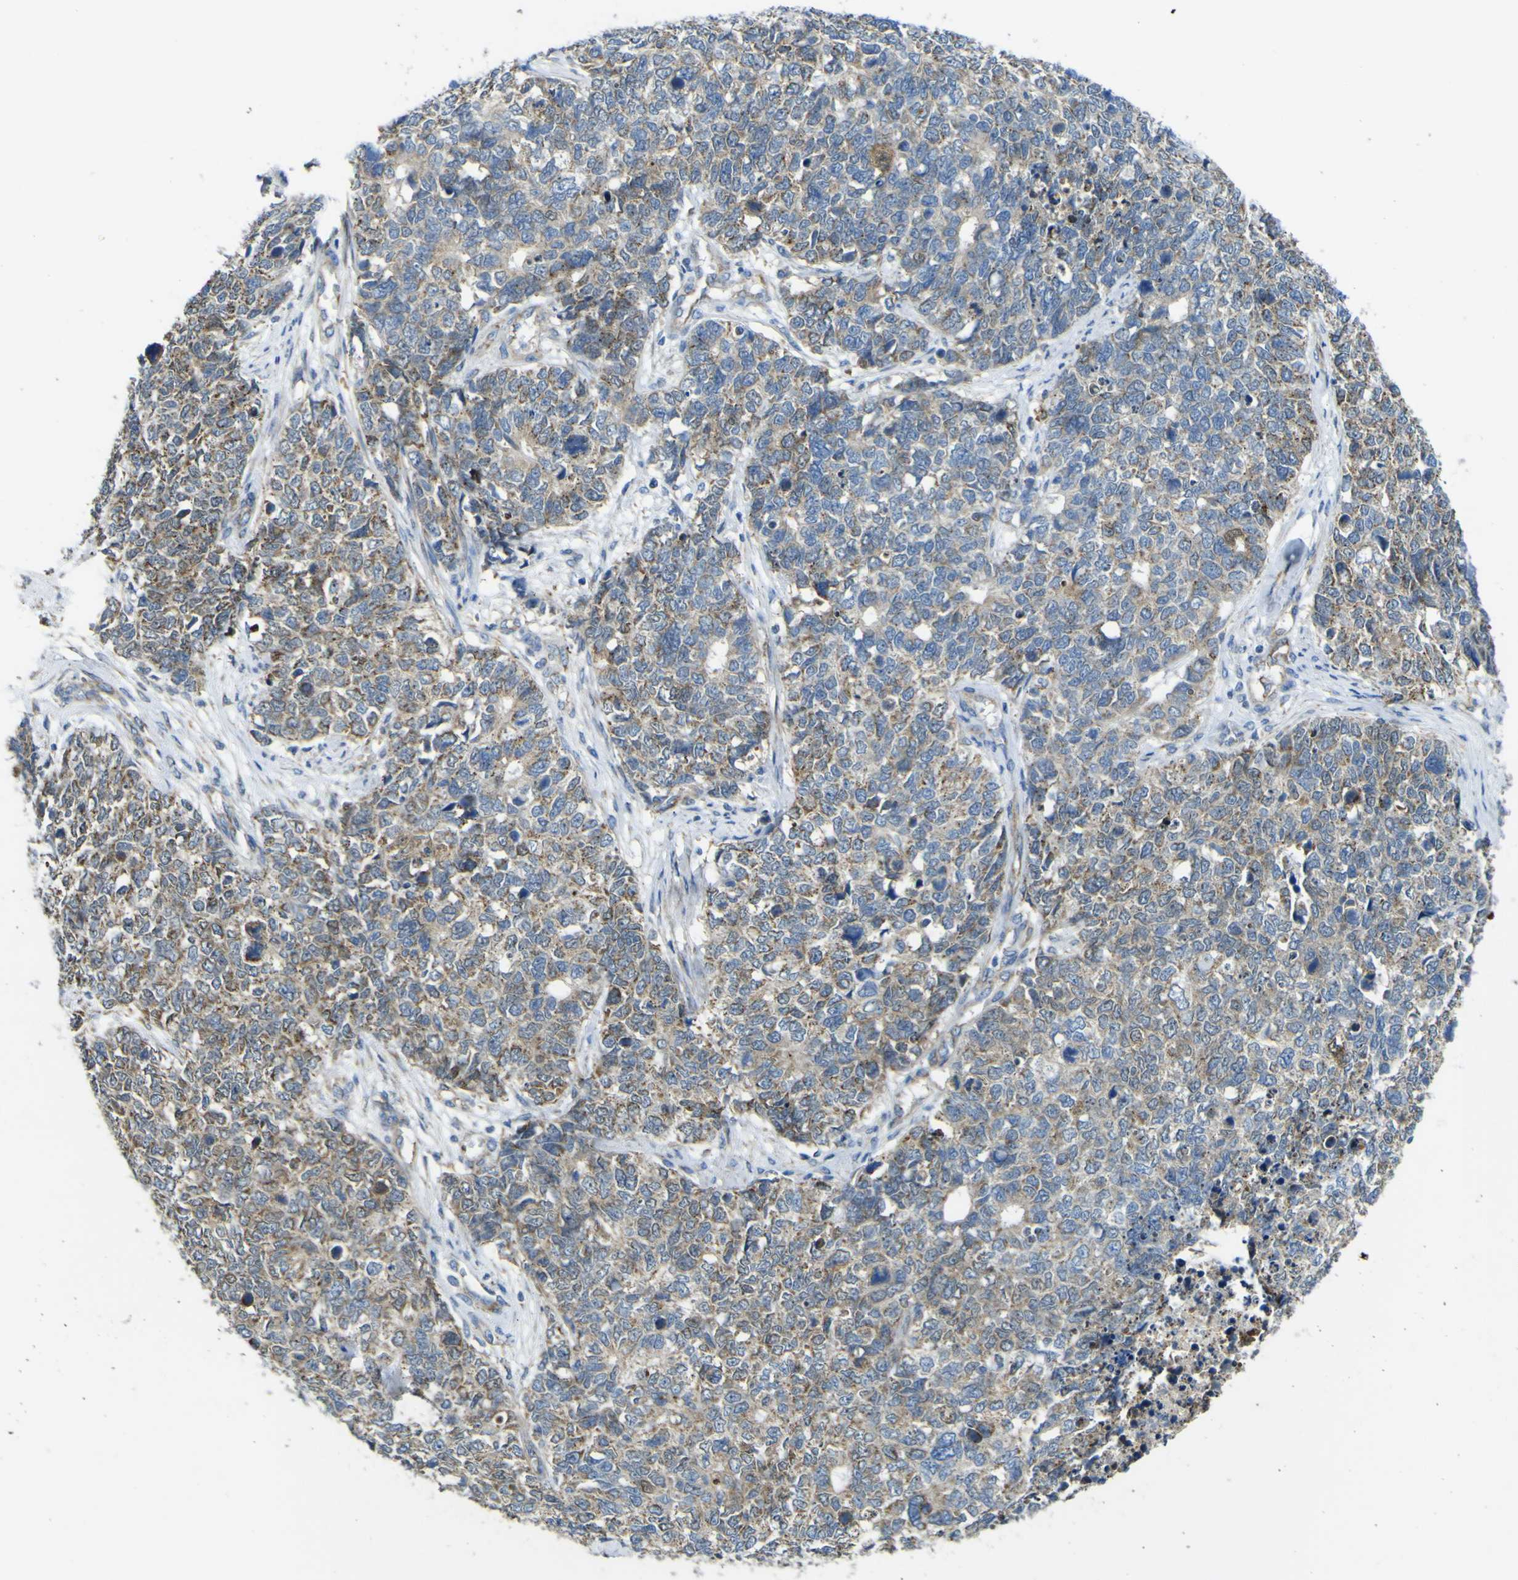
{"staining": {"intensity": "weak", "quantity": "25%-75%", "location": "cytoplasmic/membranous"}, "tissue": "cervical cancer", "cell_type": "Tumor cells", "image_type": "cancer", "snomed": [{"axis": "morphology", "description": "Squamous cell carcinoma, NOS"}, {"axis": "topography", "description": "Cervix"}], "caption": "DAB (3,3'-diaminobenzidine) immunohistochemical staining of human cervical squamous cell carcinoma shows weak cytoplasmic/membranous protein staining in approximately 25%-75% of tumor cells.", "gene": "ALDH18A1", "patient": {"sex": "female", "age": 63}}